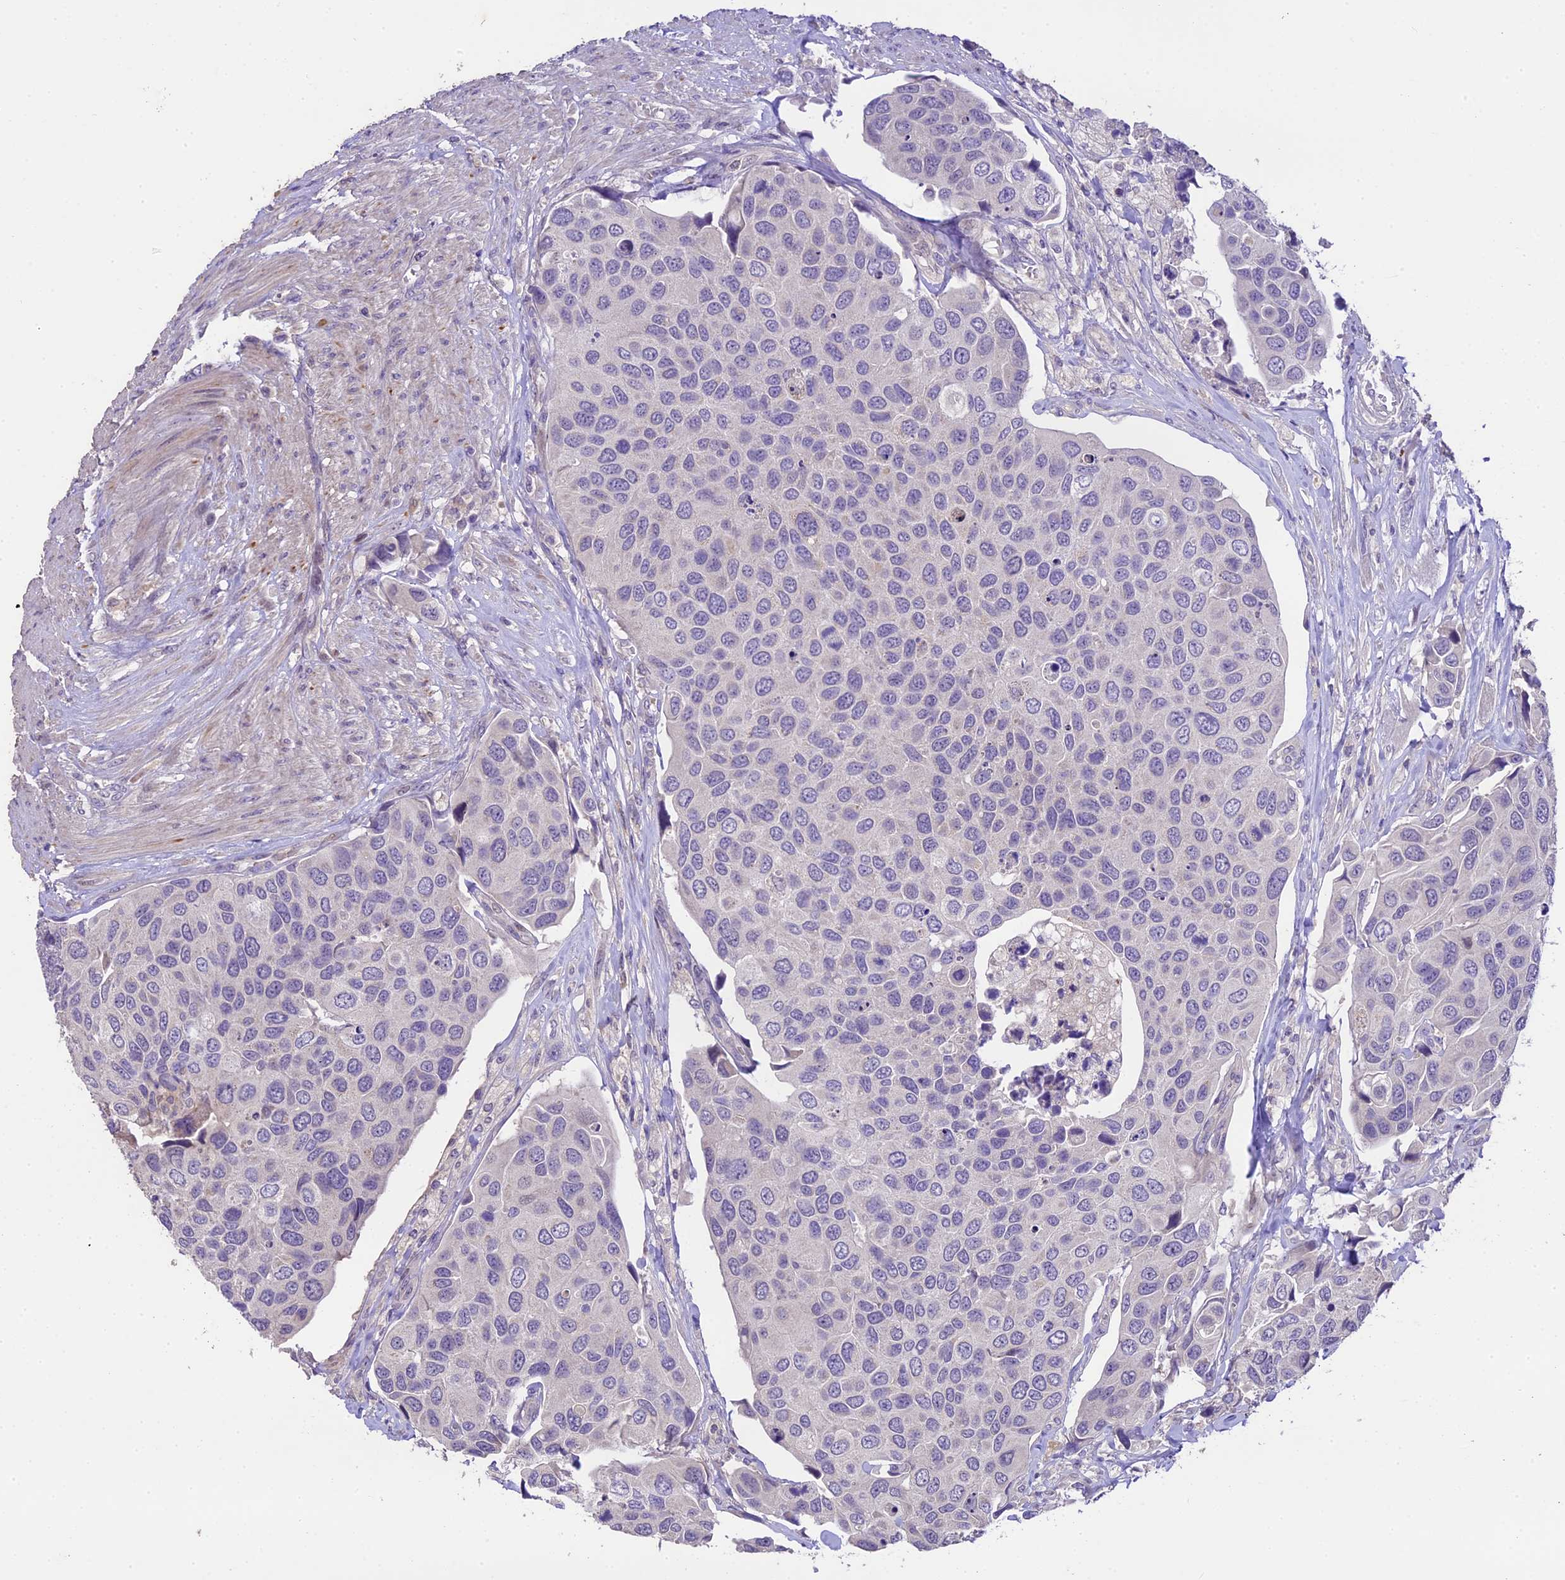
{"staining": {"intensity": "negative", "quantity": "none", "location": "none"}, "tissue": "urothelial cancer", "cell_type": "Tumor cells", "image_type": "cancer", "snomed": [{"axis": "morphology", "description": "Urothelial carcinoma, High grade"}, {"axis": "topography", "description": "Urinary bladder"}], "caption": "This histopathology image is of high-grade urothelial carcinoma stained with immunohistochemistry to label a protein in brown with the nuclei are counter-stained blue. There is no positivity in tumor cells.", "gene": "DGKH", "patient": {"sex": "male", "age": 74}}